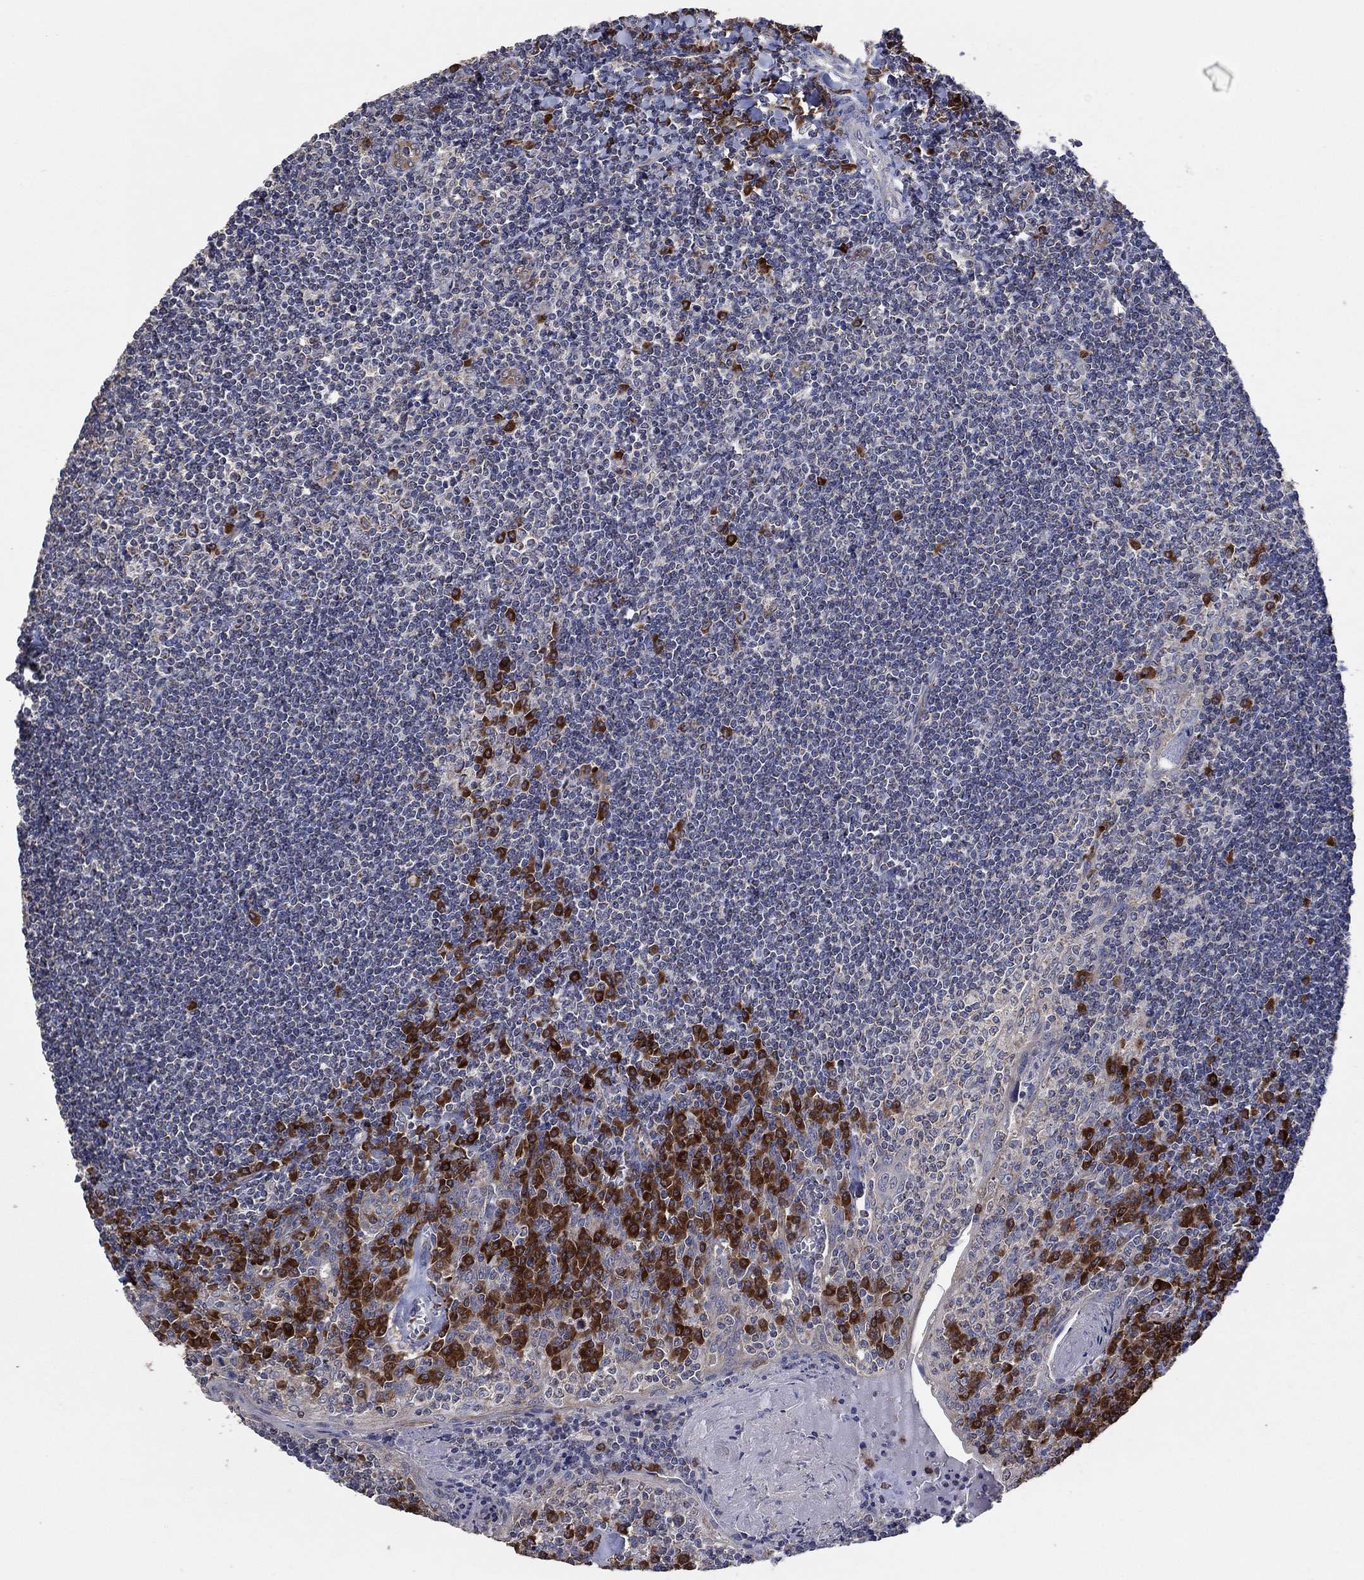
{"staining": {"intensity": "strong", "quantity": "<25%", "location": "cytoplasmic/membranous"}, "tissue": "tonsil", "cell_type": "Germinal center cells", "image_type": "normal", "snomed": [{"axis": "morphology", "description": "Normal tissue, NOS"}, {"axis": "topography", "description": "Tonsil"}], "caption": "Unremarkable tonsil reveals strong cytoplasmic/membranous expression in approximately <25% of germinal center cells.", "gene": "HID1", "patient": {"sex": "female", "age": 12}}